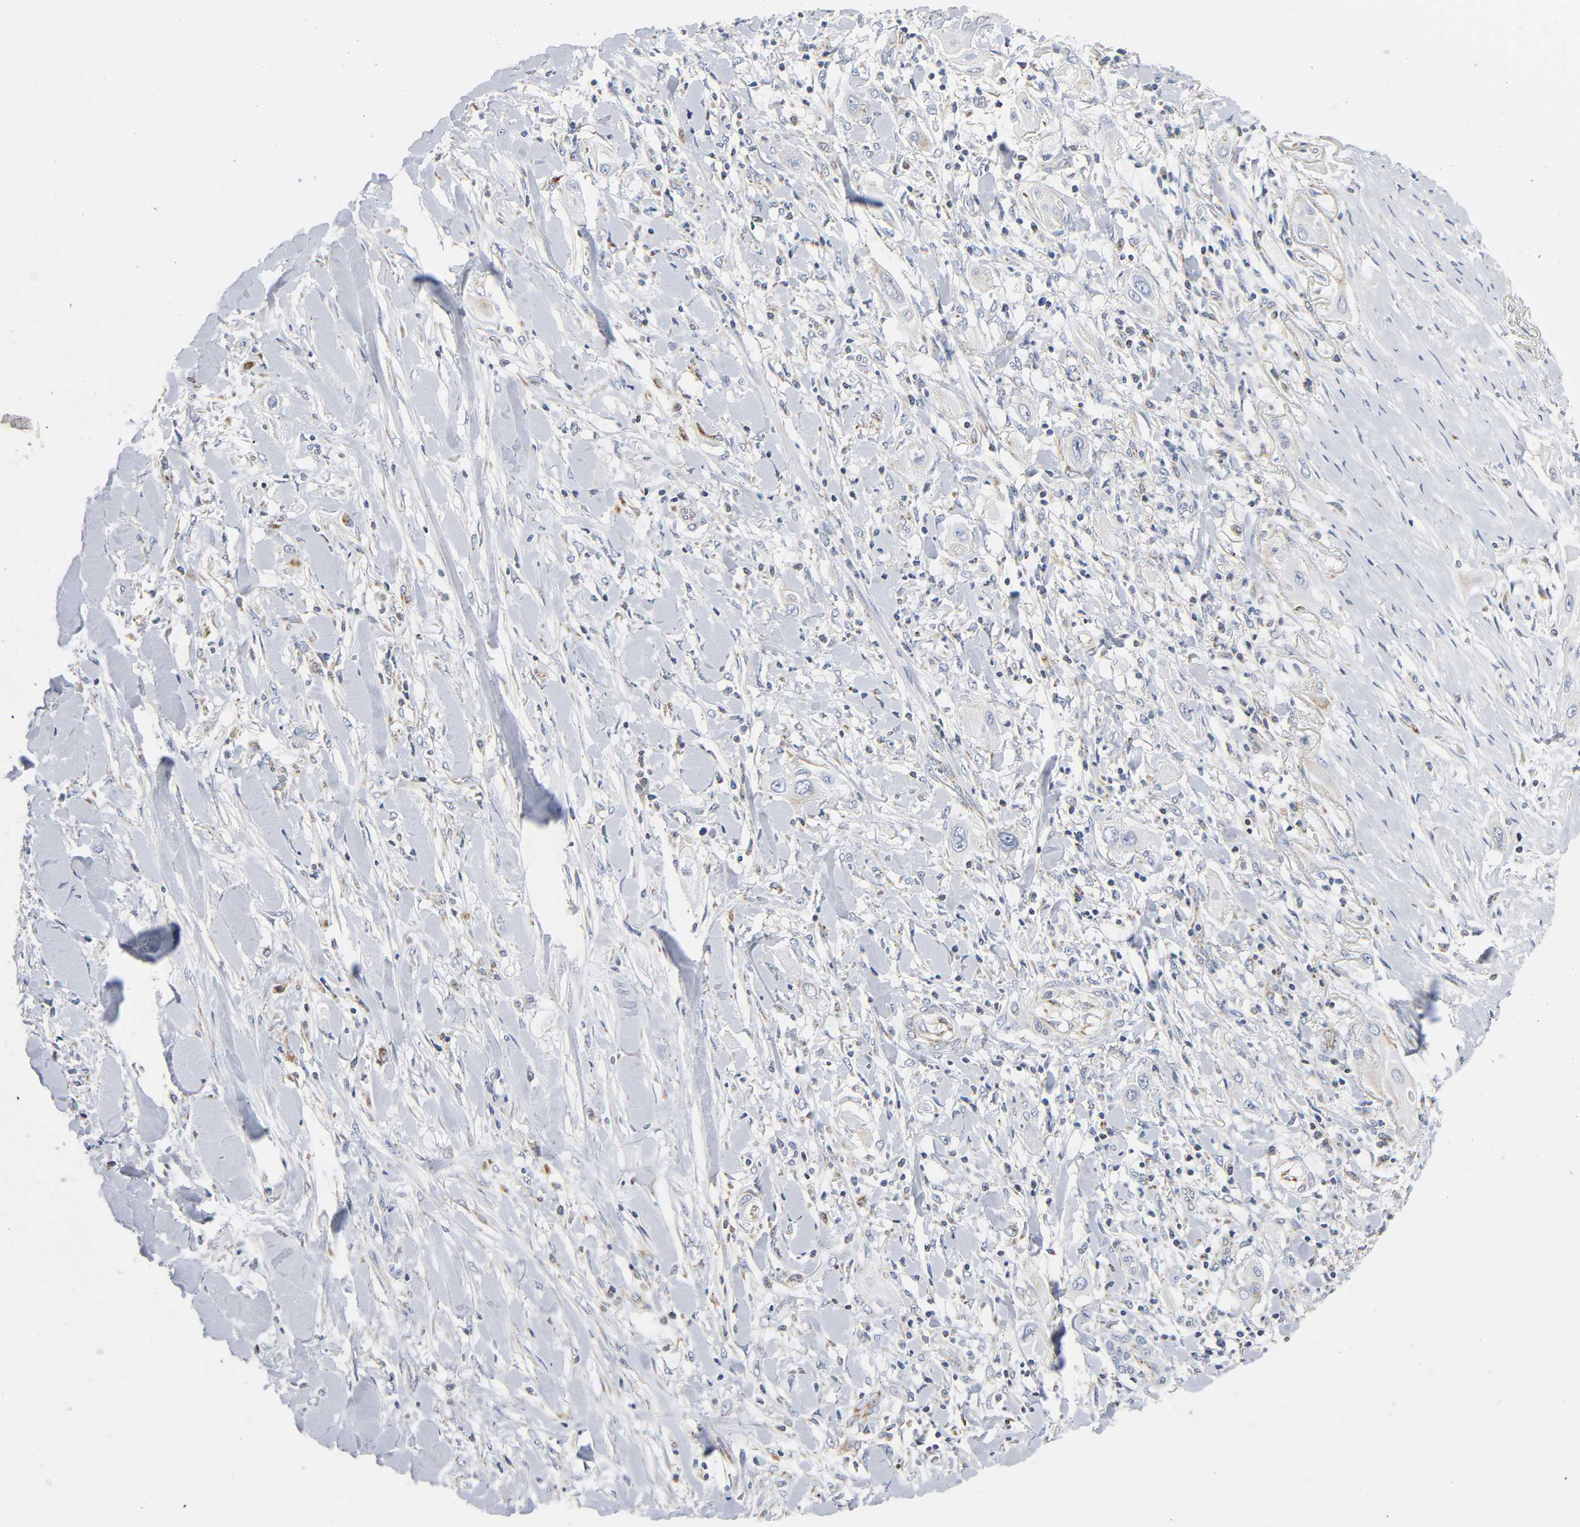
{"staining": {"intensity": "negative", "quantity": "none", "location": "none"}, "tissue": "lung cancer", "cell_type": "Tumor cells", "image_type": "cancer", "snomed": [{"axis": "morphology", "description": "Squamous cell carcinoma, NOS"}, {"axis": "topography", "description": "Lung"}], "caption": "Immunohistochemistry of human lung cancer exhibits no positivity in tumor cells. (DAB IHC visualized using brightfield microscopy, high magnification).", "gene": "BAK1", "patient": {"sex": "female", "age": 47}}